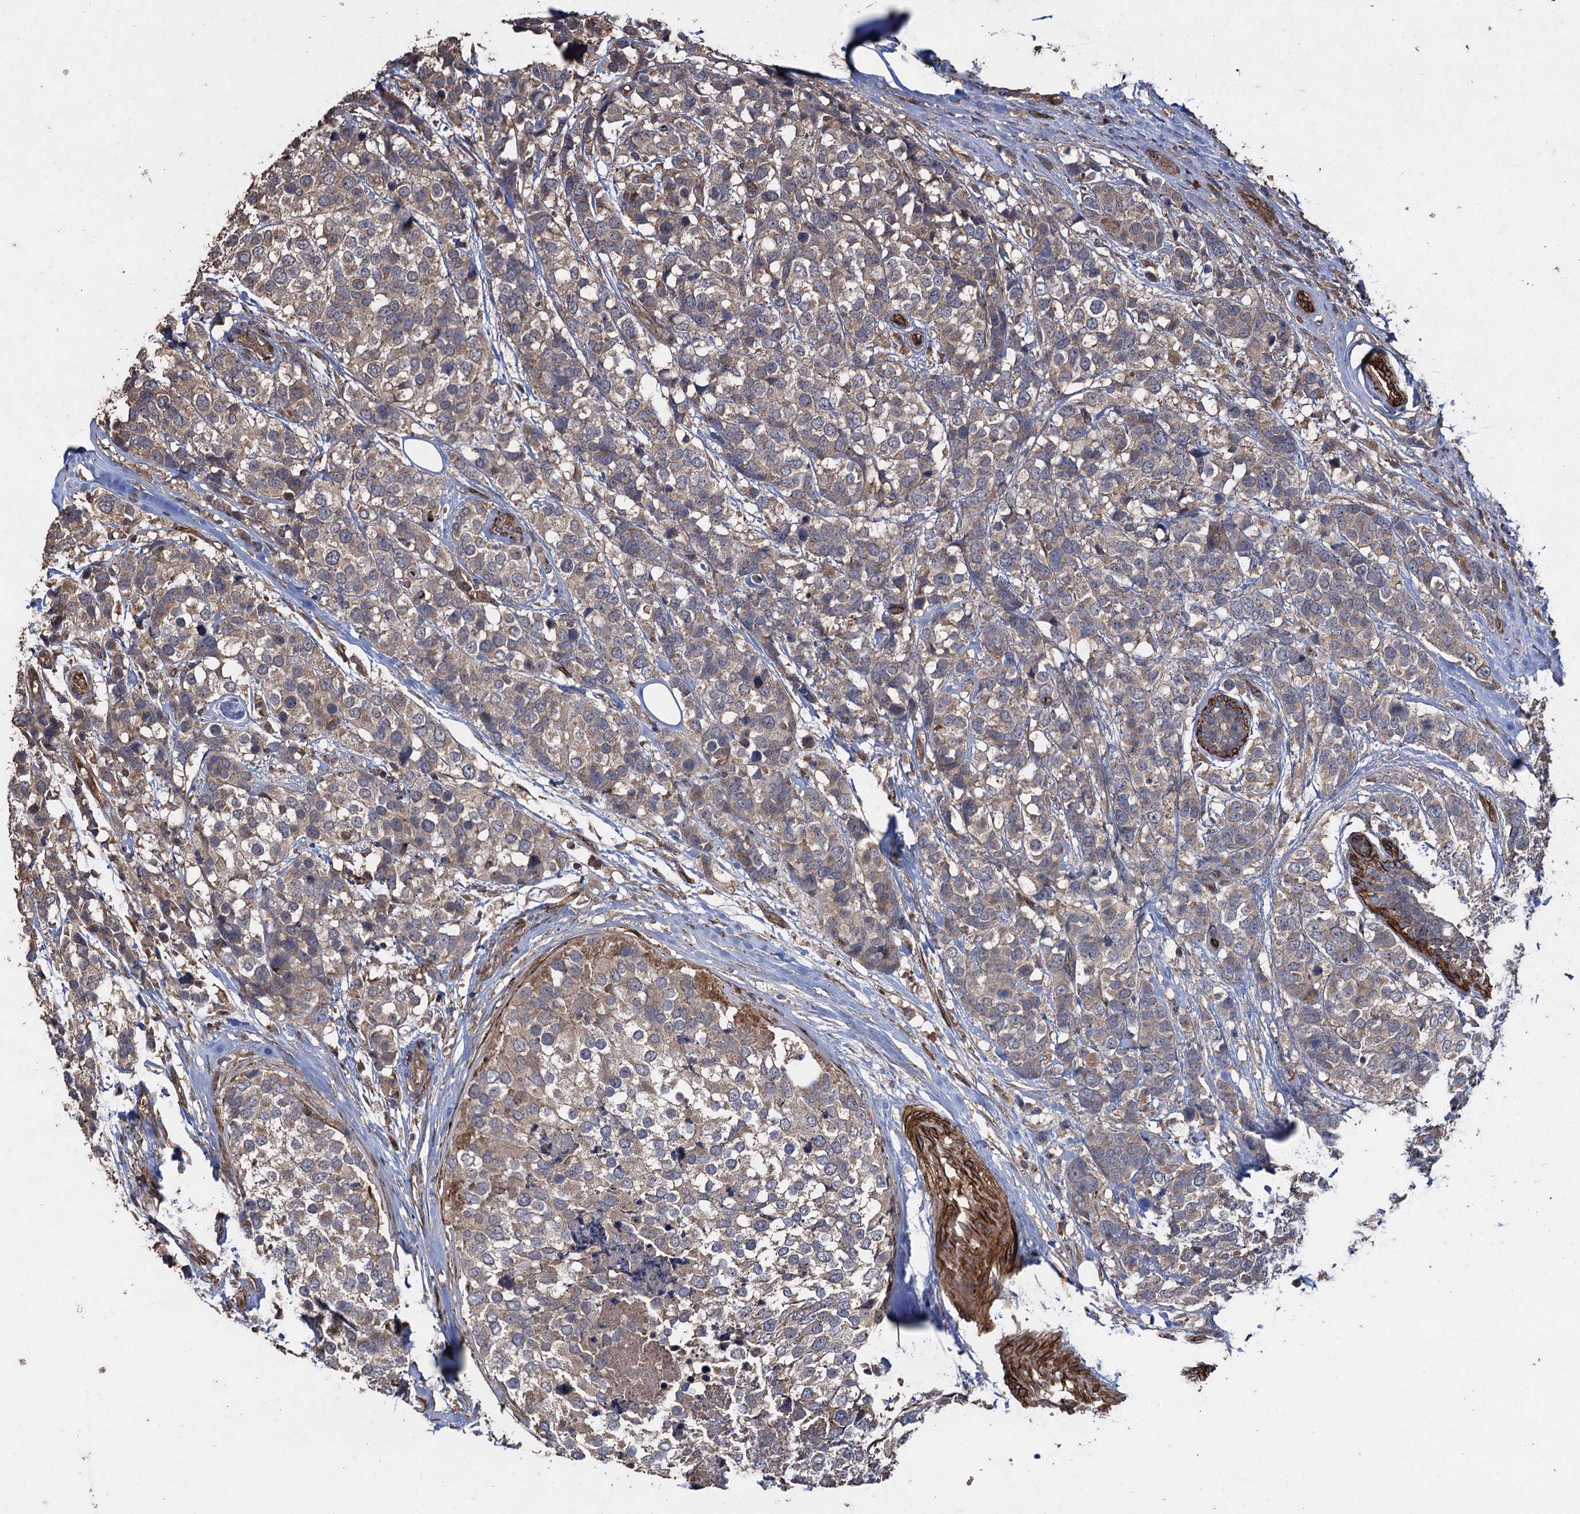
{"staining": {"intensity": "weak", "quantity": "25%-75%", "location": "cytoplasmic/membranous"}, "tissue": "breast cancer", "cell_type": "Tumor cells", "image_type": "cancer", "snomed": [{"axis": "morphology", "description": "Lobular carcinoma"}, {"axis": "topography", "description": "Breast"}], "caption": "Breast cancer (lobular carcinoma) was stained to show a protein in brown. There is low levels of weak cytoplasmic/membranous staining in approximately 25%-75% of tumor cells.", "gene": "TXNDC11", "patient": {"sex": "female", "age": 59}}